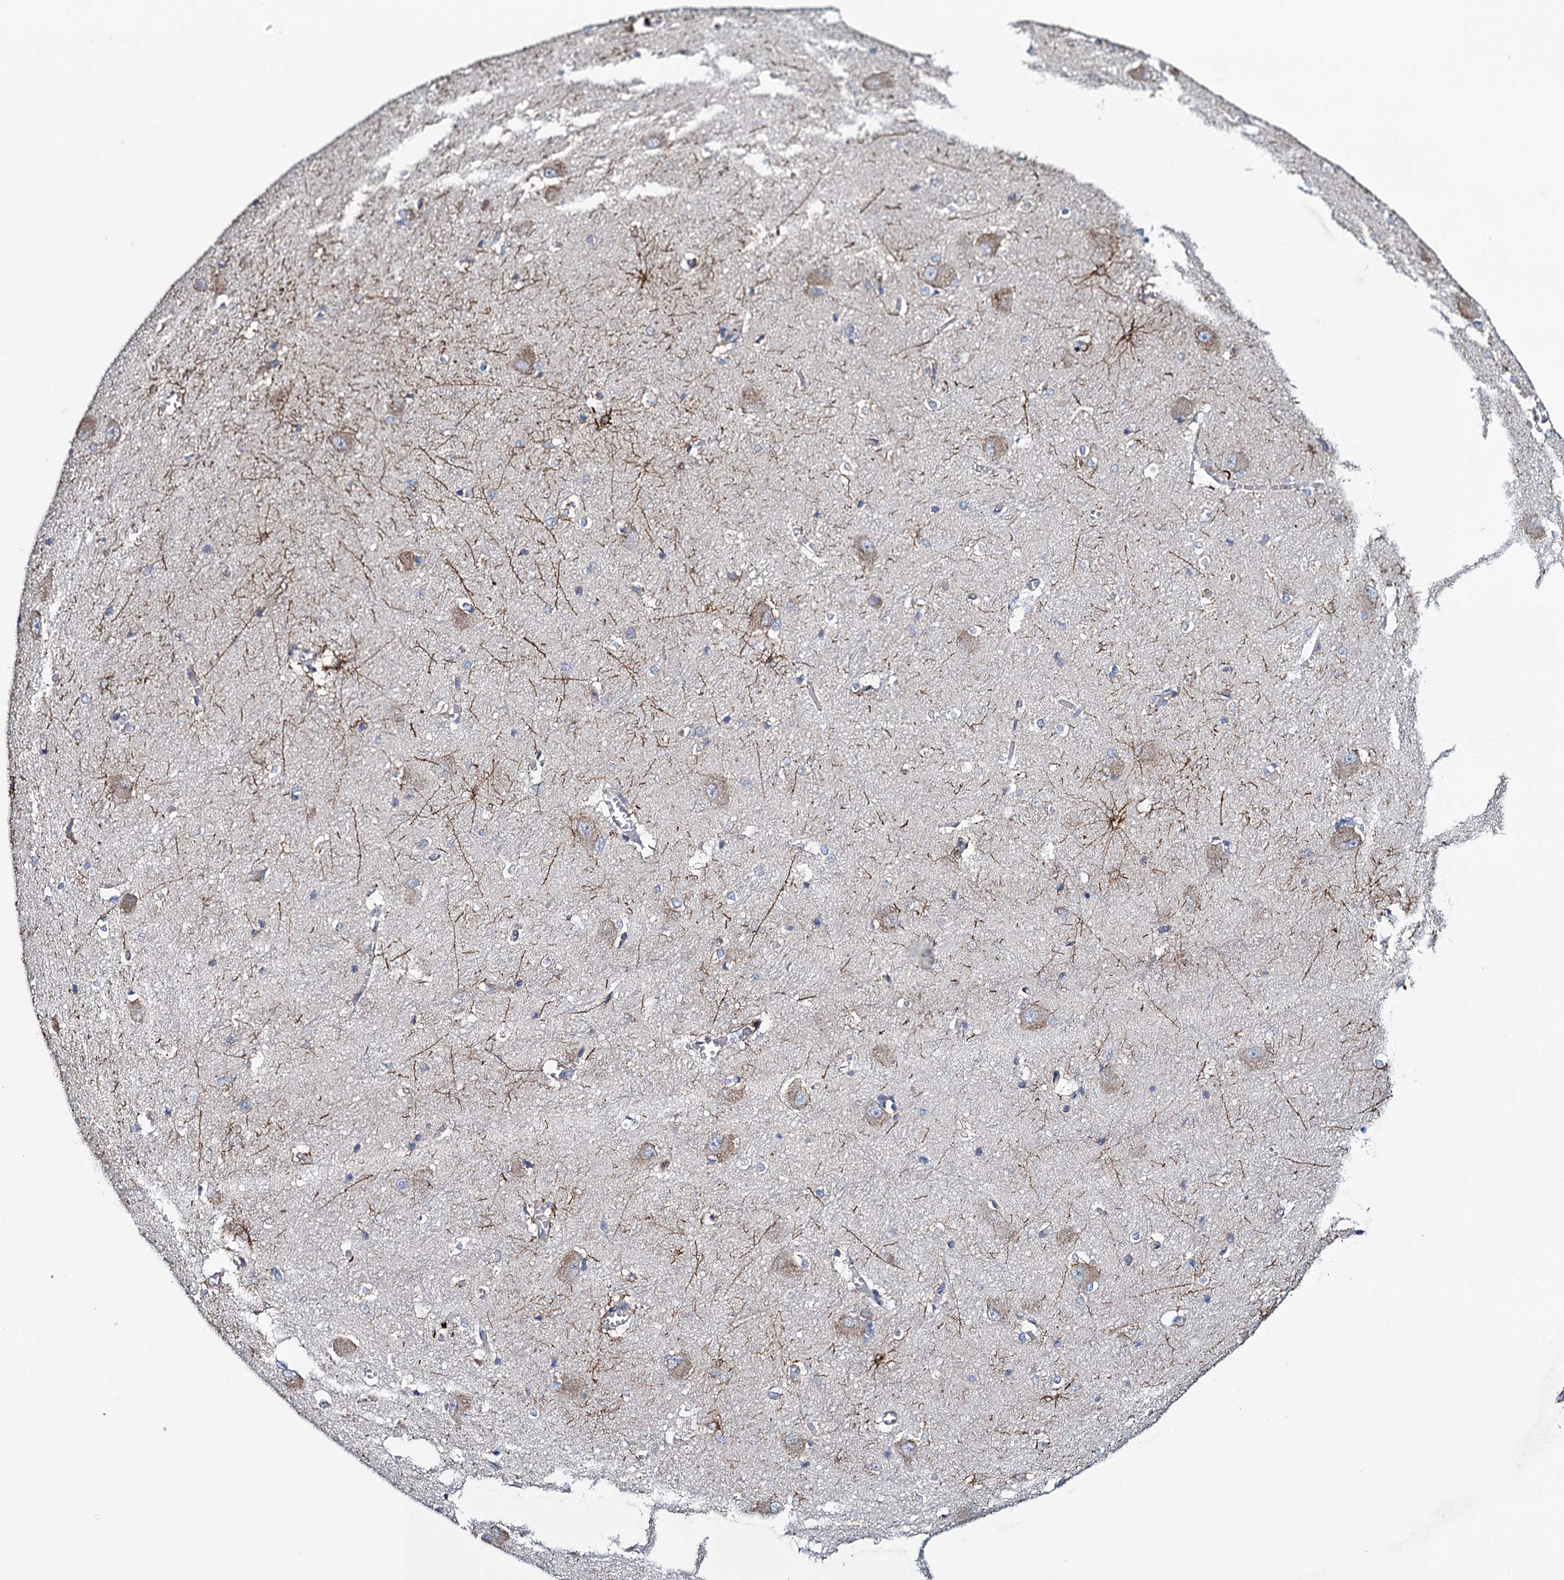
{"staining": {"intensity": "moderate", "quantity": "25%-75%", "location": "cytoplasmic/membranous"}, "tissue": "caudate", "cell_type": "Glial cells", "image_type": "normal", "snomed": [{"axis": "morphology", "description": "Normal tissue, NOS"}, {"axis": "topography", "description": "Lateral ventricle wall"}], "caption": "Protein analysis of benign caudate exhibits moderate cytoplasmic/membranous staining in about 25%-75% of glial cells.", "gene": "ADCY9", "patient": {"sex": "male", "age": 37}}